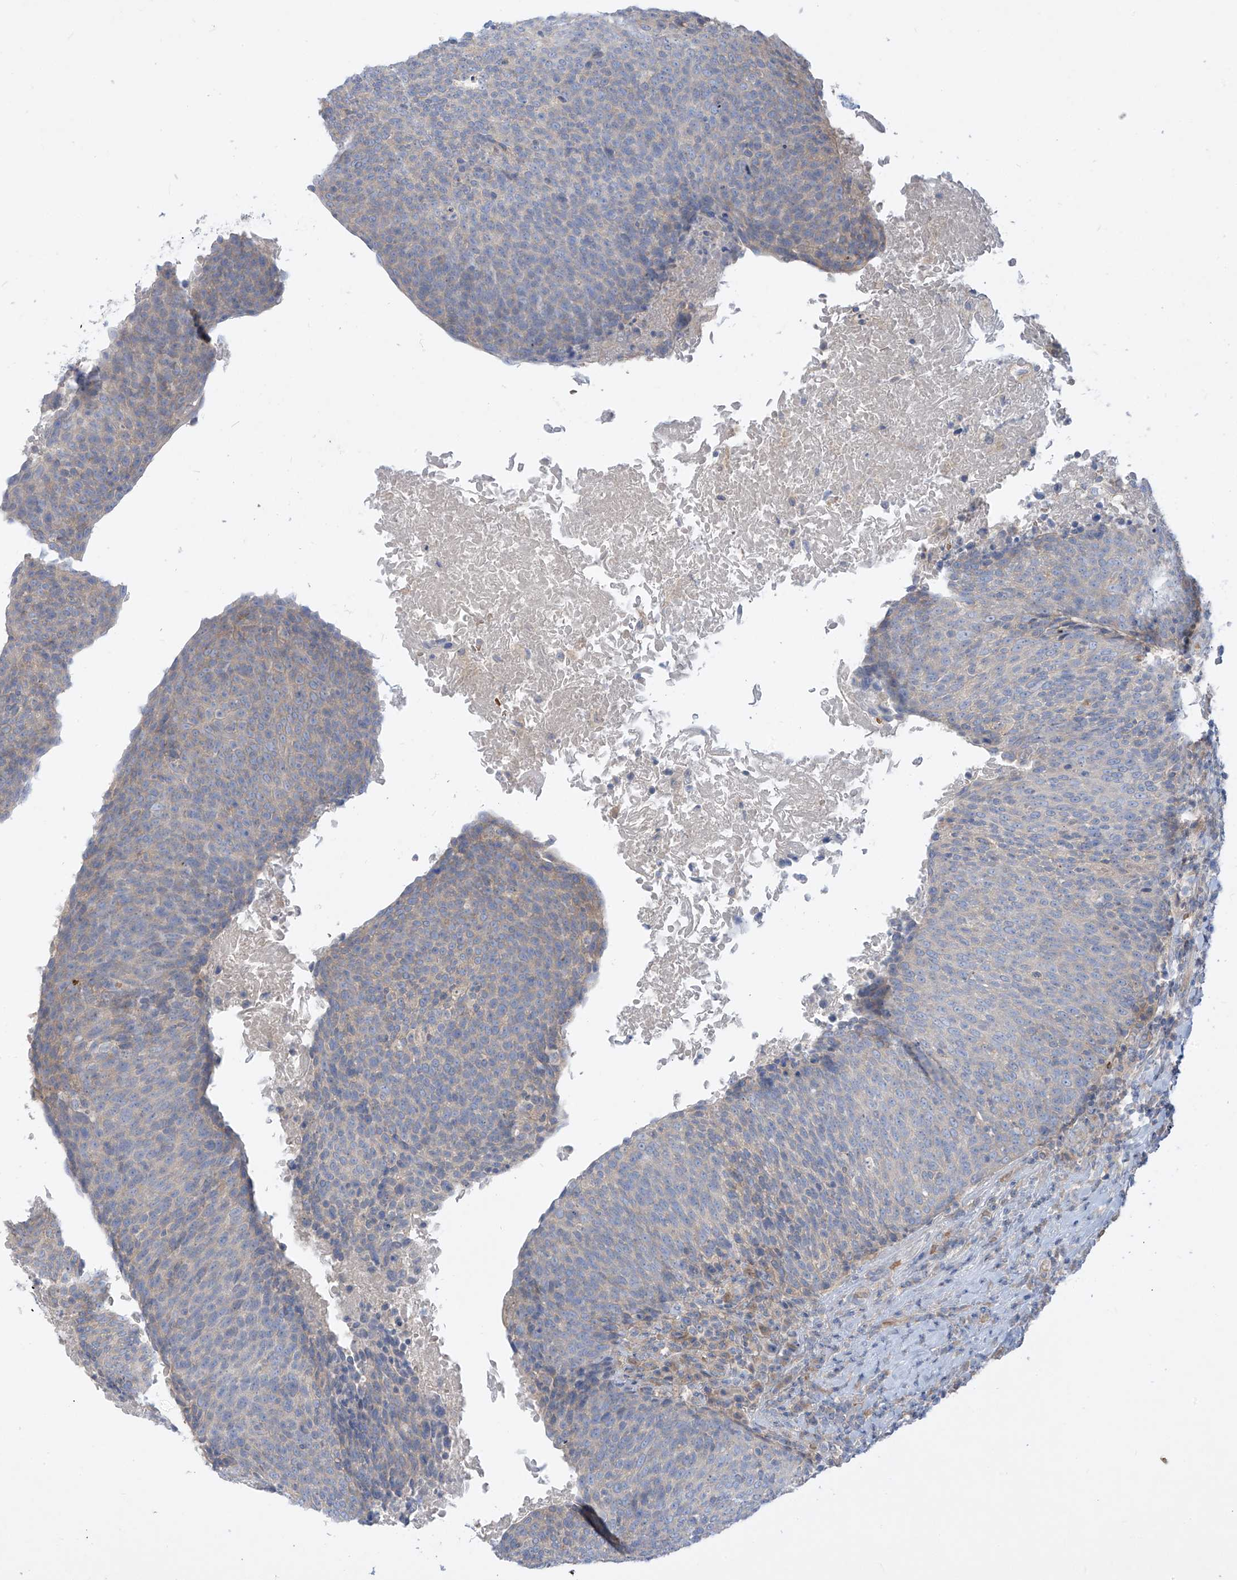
{"staining": {"intensity": "negative", "quantity": "none", "location": "none"}, "tissue": "head and neck cancer", "cell_type": "Tumor cells", "image_type": "cancer", "snomed": [{"axis": "morphology", "description": "Squamous cell carcinoma, NOS"}, {"axis": "morphology", "description": "Squamous cell carcinoma, metastatic, NOS"}, {"axis": "topography", "description": "Lymph node"}, {"axis": "topography", "description": "Head-Neck"}], "caption": "Tumor cells show no significant protein staining in head and neck cancer (metastatic squamous cell carcinoma).", "gene": "DGKQ", "patient": {"sex": "male", "age": 62}}